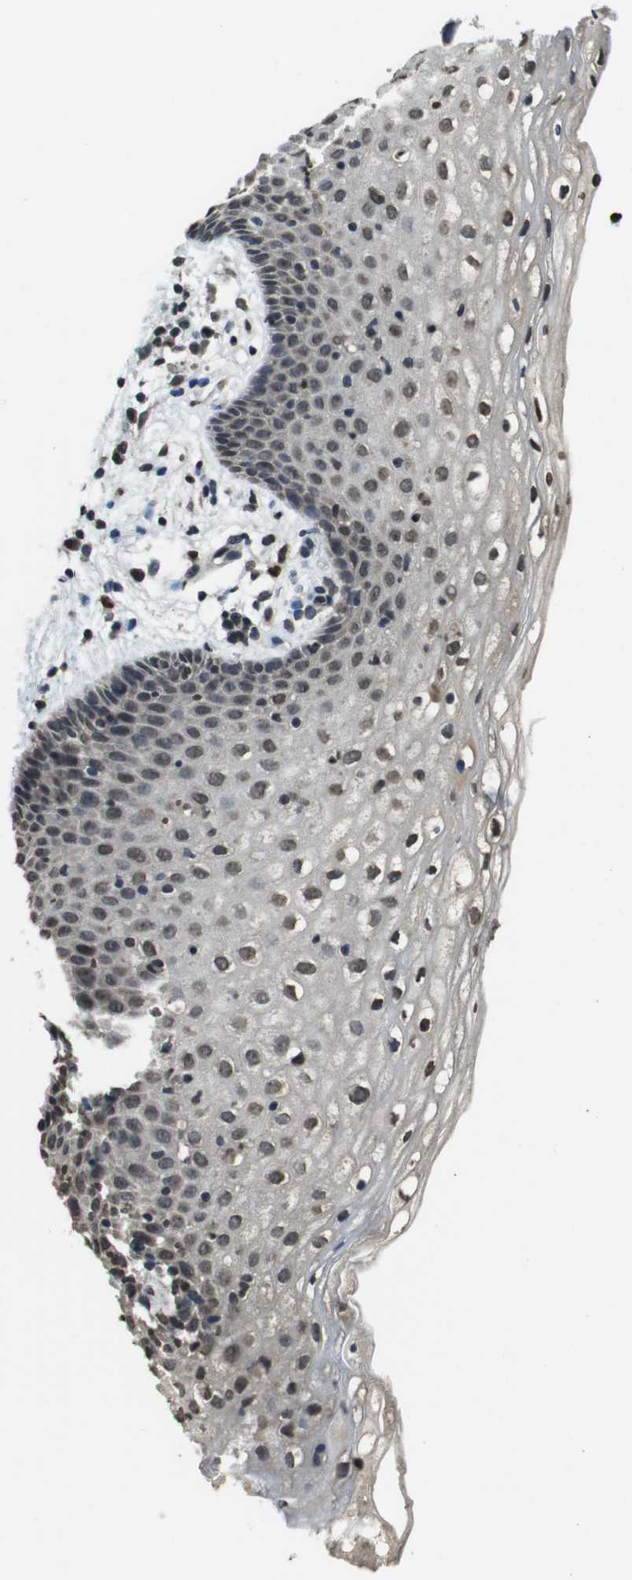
{"staining": {"intensity": "strong", "quantity": "25%-75%", "location": "nuclear"}, "tissue": "vagina", "cell_type": "Squamous epithelial cells", "image_type": "normal", "snomed": [{"axis": "morphology", "description": "Normal tissue, NOS"}, {"axis": "topography", "description": "Vagina"}], "caption": "Immunohistochemical staining of unremarkable human vagina demonstrates strong nuclear protein positivity in about 25%-75% of squamous epithelial cells. Immunohistochemistry stains the protein of interest in brown and the nuclei are stained blue.", "gene": "MAF", "patient": {"sex": "female", "age": 44}}